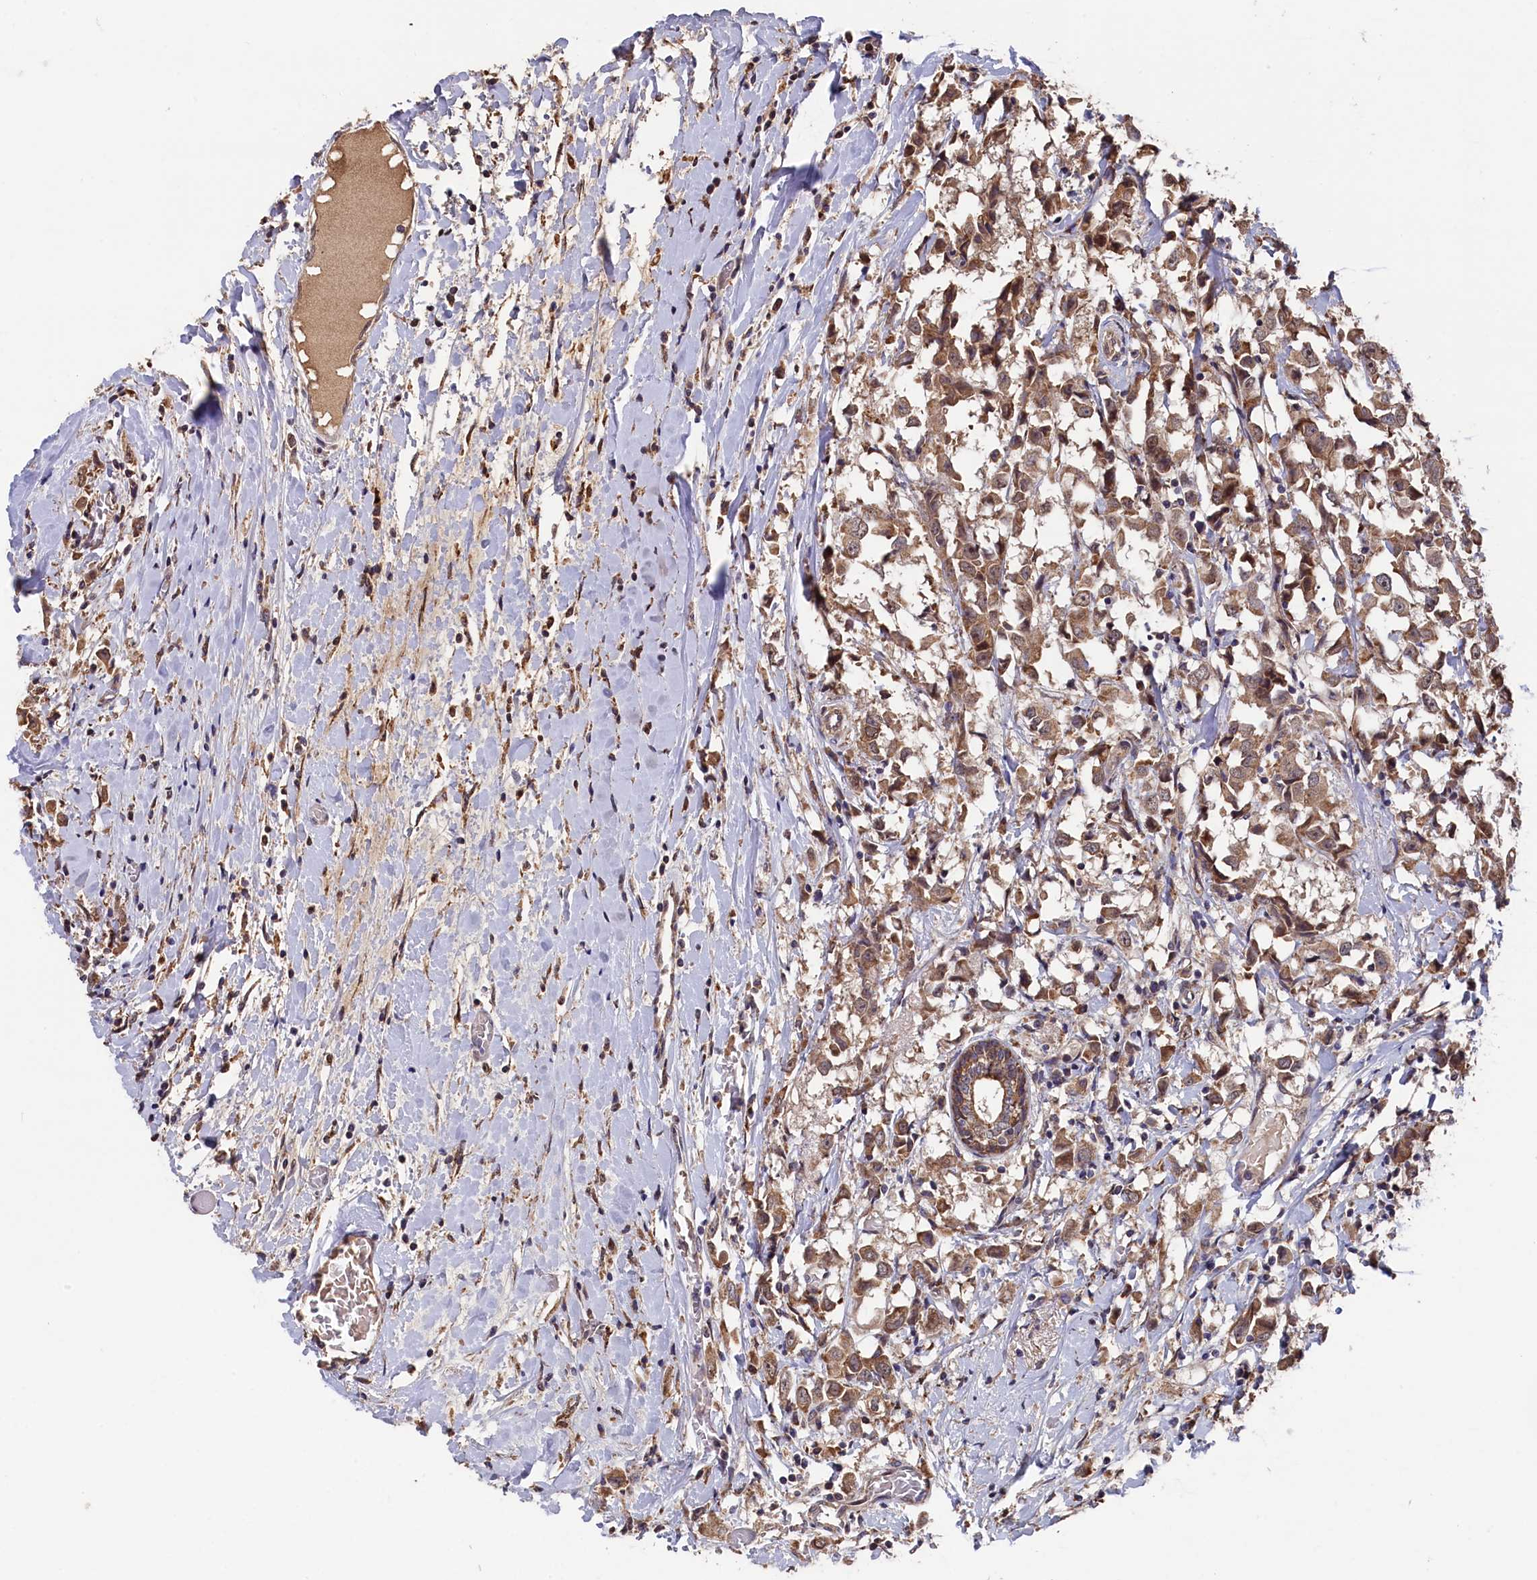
{"staining": {"intensity": "moderate", "quantity": ">75%", "location": "cytoplasmic/membranous"}, "tissue": "breast cancer", "cell_type": "Tumor cells", "image_type": "cancer", "snomed": [{"axis": "morphology", "description": "Duct carcinoma"}, {"axis": "topography", "description": "Breast"}], "caption": "Infiltrating ductal carcinoma (breast) tissue shows moderate cytoplasmic/membranous positivity in about >75% of tumor cells, visualized by immunohistochemistry.", "gene": "SLC12A4", "patient": {"sex": "female", "age": 61}}